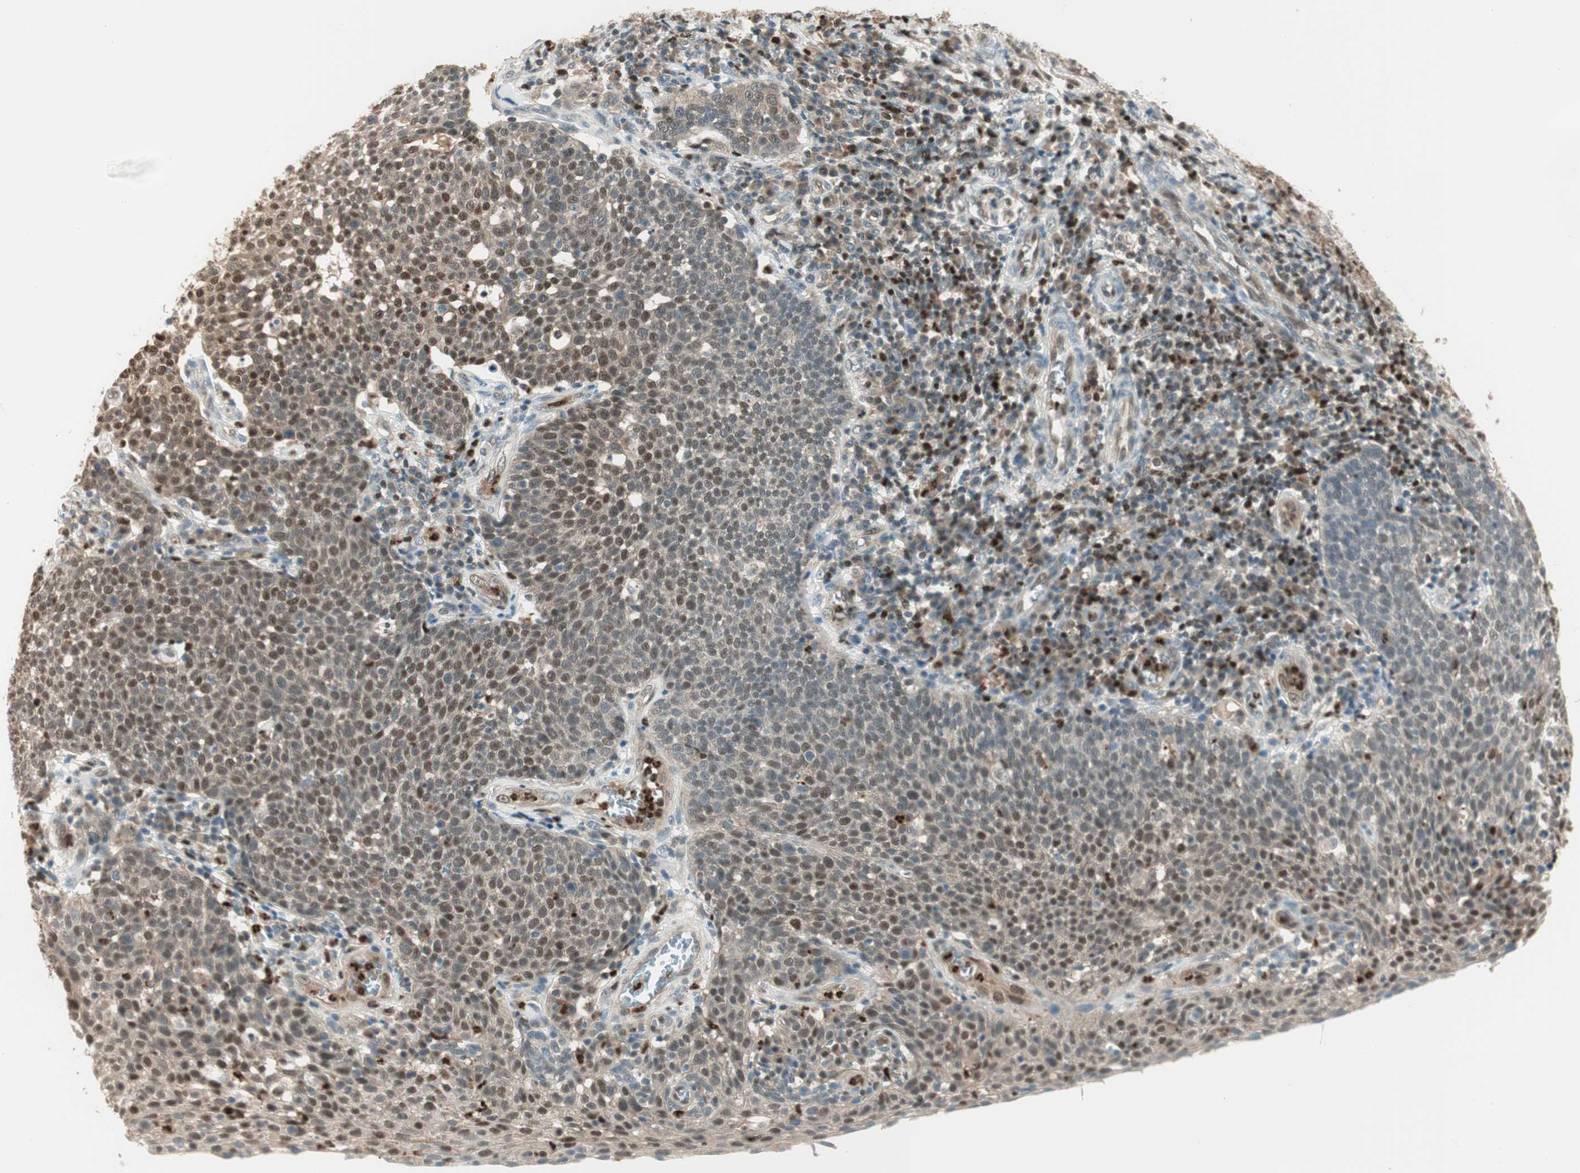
{"staining": {"intensity": "moderate", "quantity": "25%-75%", "location": "nuclear"}, "tissue": "cervical cancer", "cell_type": "Tumor cells", "image_type": "cancer", "snomed": [{"axis": "morphology", "description": "Squamous cell carcinoma, NOS"}, {"axis": "topography", "description": "Cervix"}], "caption": "Immunohistochemical staining of human squamous cell carcinoma (cervical) reveals moderate nuclear protein positivity in approximately 25%-75% of tumor cells. (brown staining indicates protein expression, while blue staining denotes nuclei).", "gene": "LTA4H", "patient": {"sex": "female", "age": 34}}